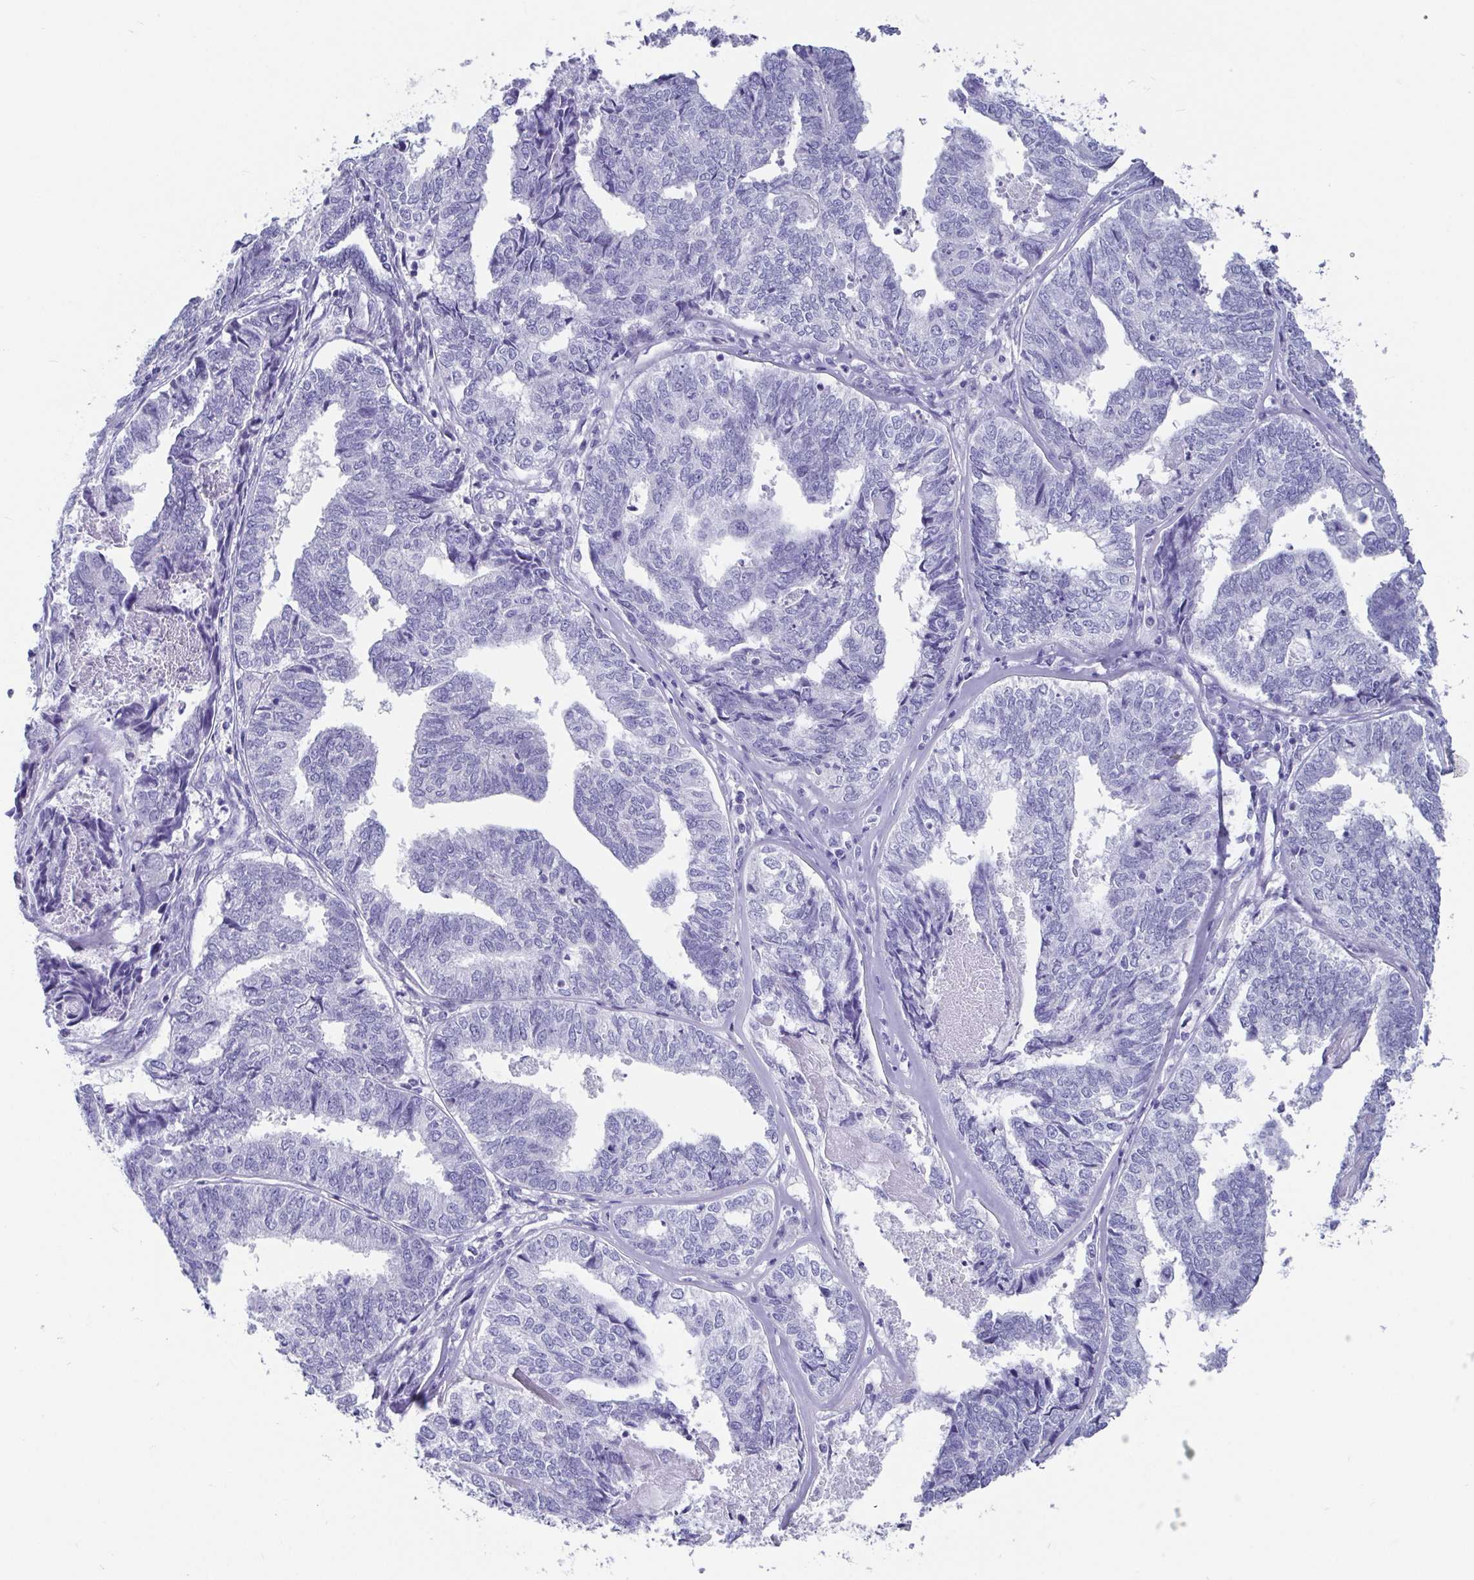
{"staining": {"intensity": "negative", "quantity": "none", "location": "none"}, "tissue": "endometrial cancer", "cell_type": "Tumor cells", "image_type": "cancer", "snomed": [{"axis": "morphology", "description": "Adenocarcinoma, NOS"}, {"axis": "topography", "description": "Endometrium"}], "caption": "Adenocarcinoma (endometrial) was stained to show a protein in brown. There is no significant expression in tumor cells. The staining was performed using DAB to visualize the protein expression in brown, while the nuclei were stained in blue with hematoxylin (Magnification: 20x).", "gene": "SCGN", "patient": {"sex": "female", "age": 73}}